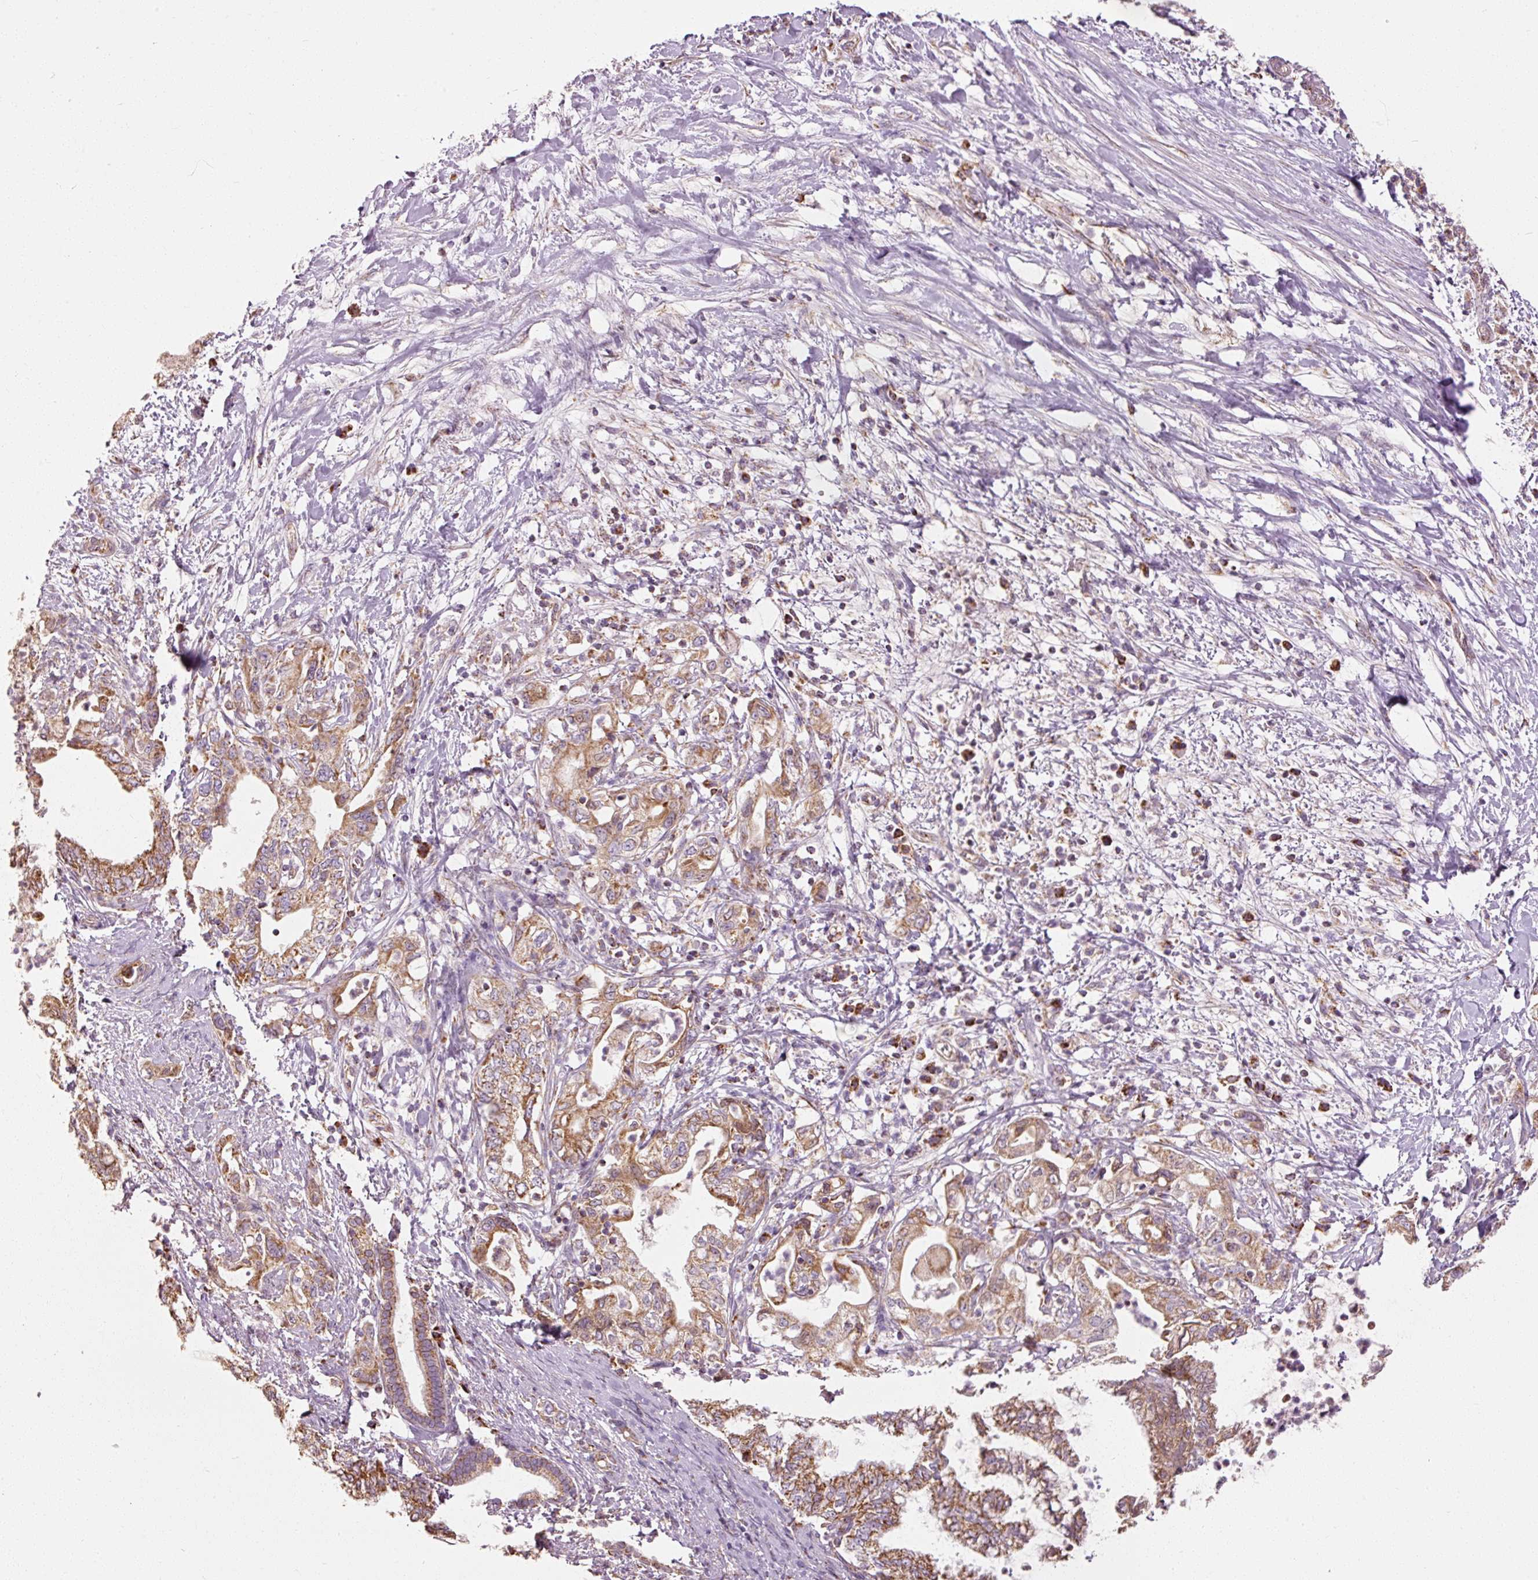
{"staining": {"intensity": "moderate", "quantity": ">75%", "location": "cytoplasmic/membranous"}, "tissue": "pancreatic cancer", "cell_type": "Tumor cells", "image_type": "cancer", "snomed": [{"axis": "morphology", "description": "Adenocarcinoma, NOS"}, {"axis": "topography", "description": "Pancreas"}], "caption": "This histopathology image demonstrates IHC staining of human pancreatic cancer, with medium moderate cytoplasmic/membranous expression in approximately >75% of tumor cells.", "gene": "NDUFB4", "patient": {"sex": "female", "age": 73}}